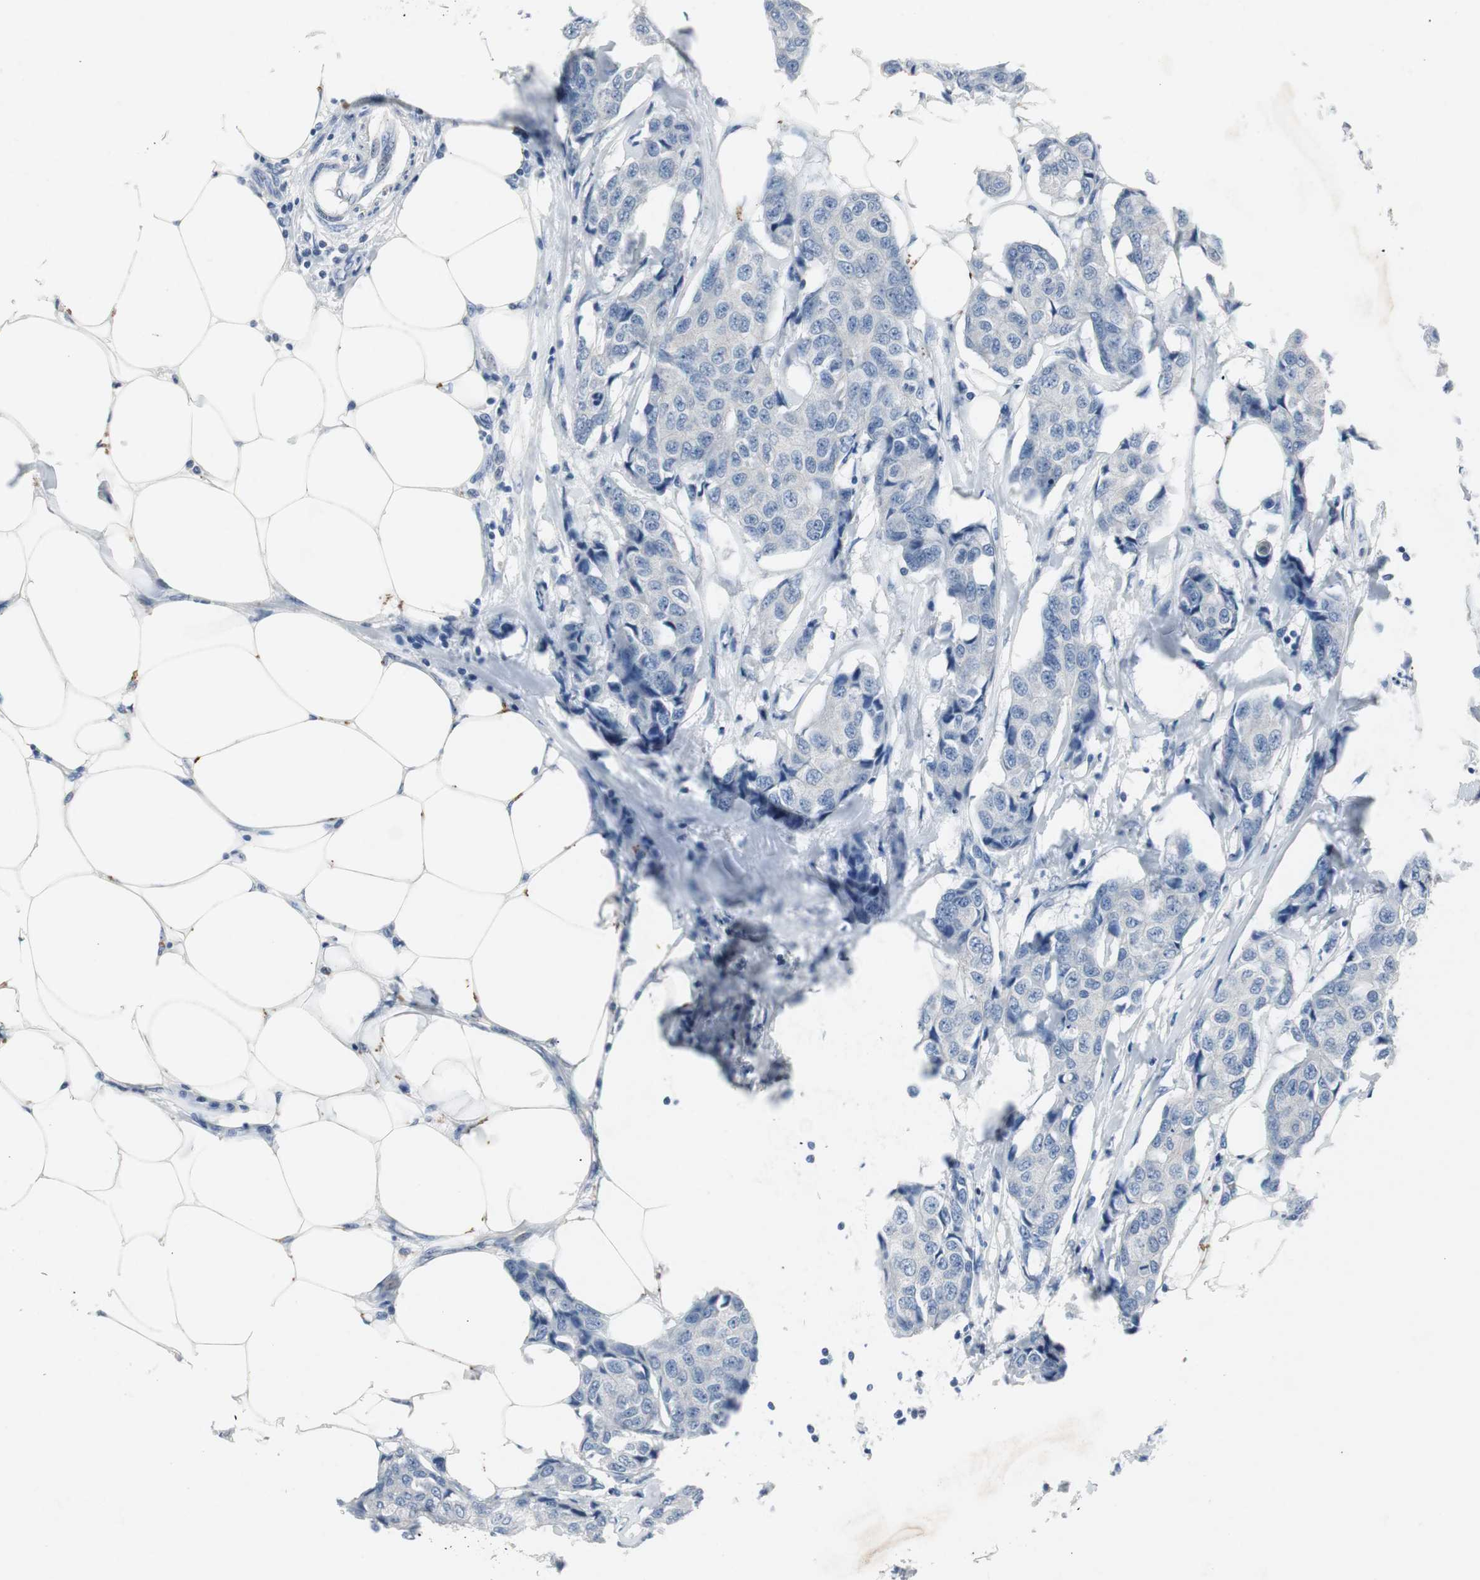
{"staining": {"intensity": "negative", "quantity": "none", "location": "none"}, "tissue": "breast cancer", "cell_type": "Tumor cells", "image_type": "cancer", "snomed": [{"axis": "morphology", "description": "Duct carcinoma"}, {"axis": "topography", "description": "Breast"}], "caption": "Breast cancer stained for a protein using immunohistochemistry shows no expression tumor cells.", "gene": "LRP2", "patient": {"sex": "female", "age": 80}}